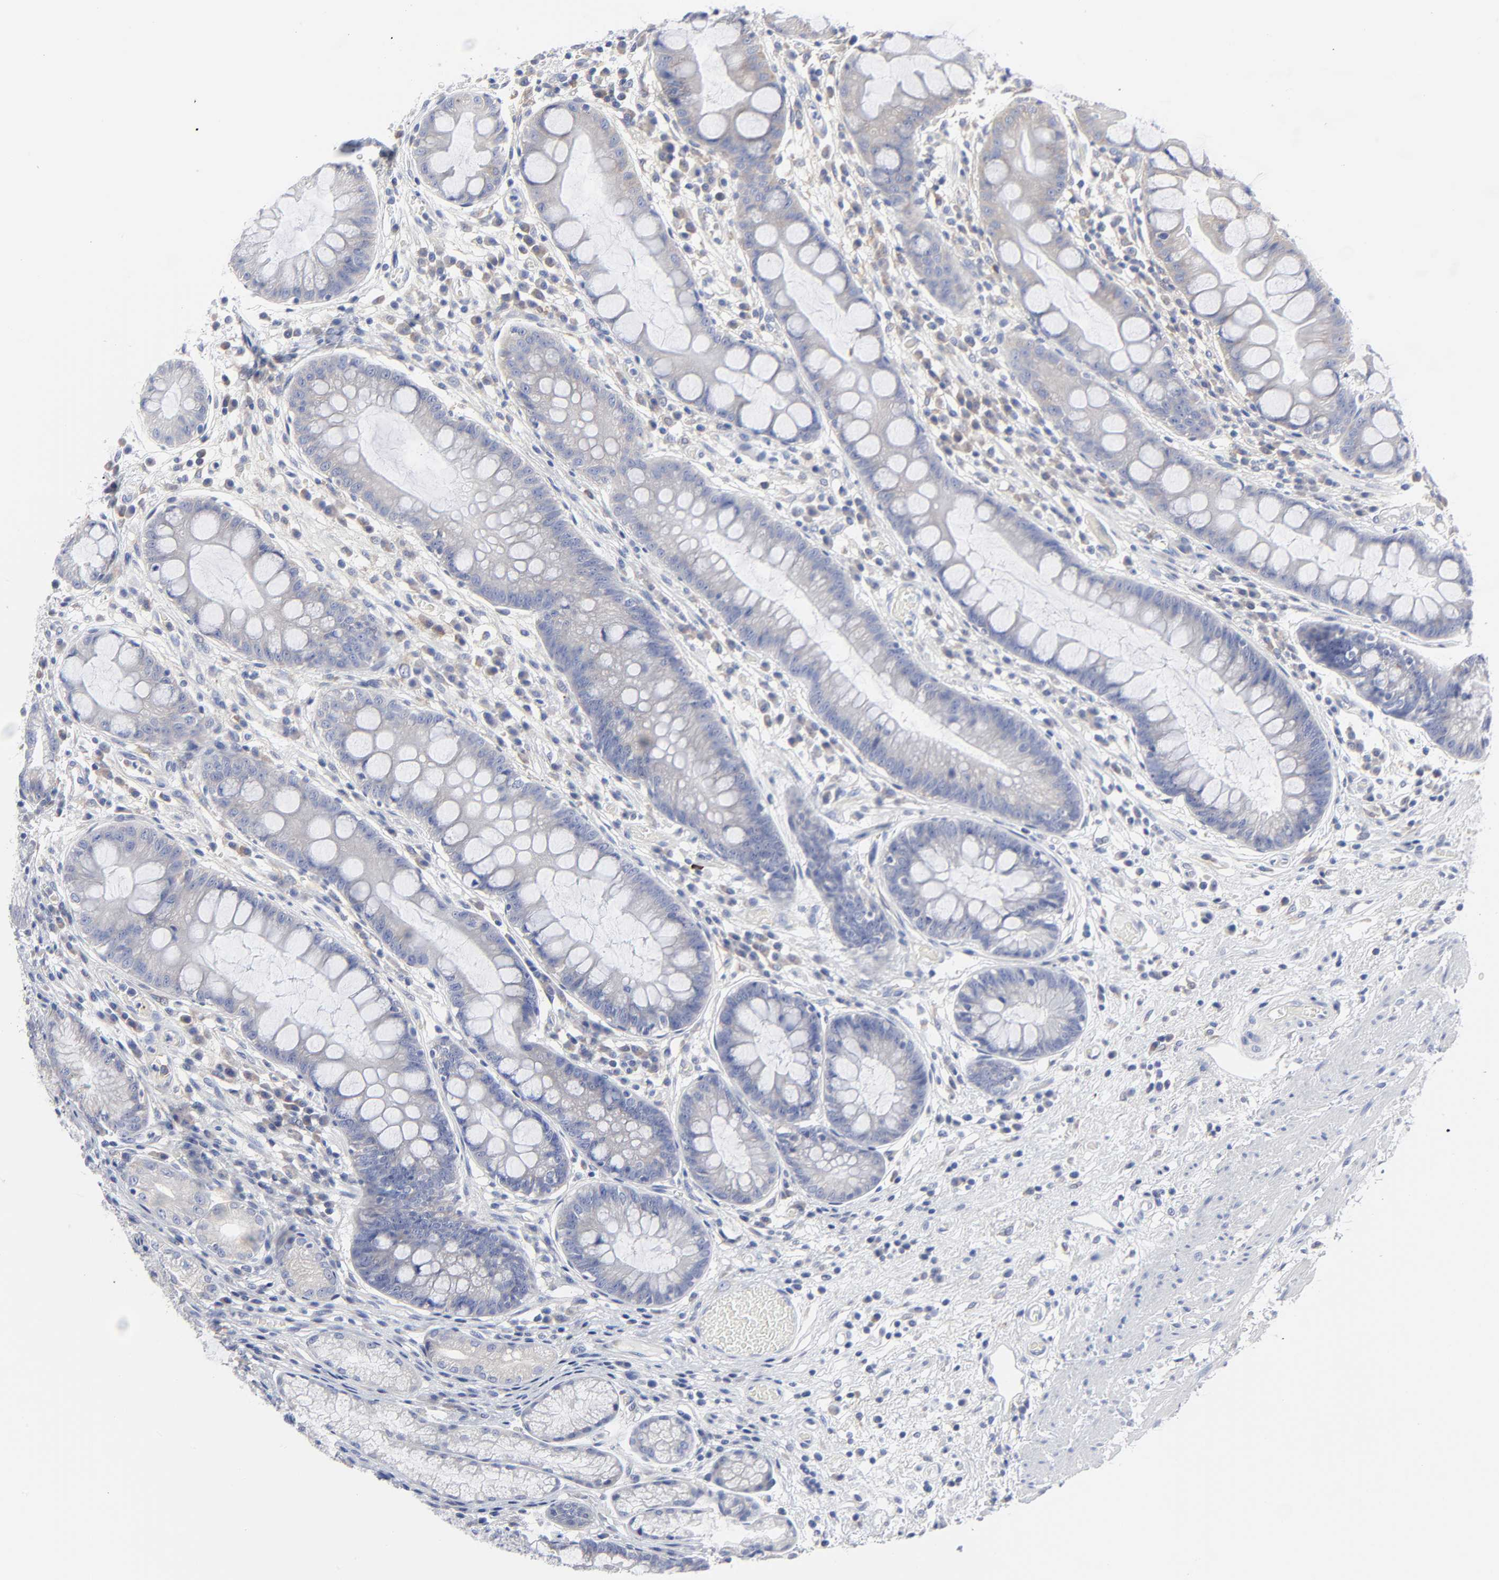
{"staining": {"intensity": "negative", "quantity": "none", "location": "none"}, "tissue": "stomach", "cell_type": "Glandular cells", "image_type": "normal", "snomed": [{"axis": "morphology", "description": "Normal tissue, NOS"}, {"axis": "morphology", "description": "Inflammation, NOS"}, {"axis": "topography", "description": "Stomach, lower"}], "caption": "Protein analysis of benign stomach shows no significant positivity in glandular cells. (Brightfield microscopy of DAB (3,3'-diaminobenzidine) IHC at high magnification).", "gene": "STAT2", "patient": {"sex": "male", "age": 59}}